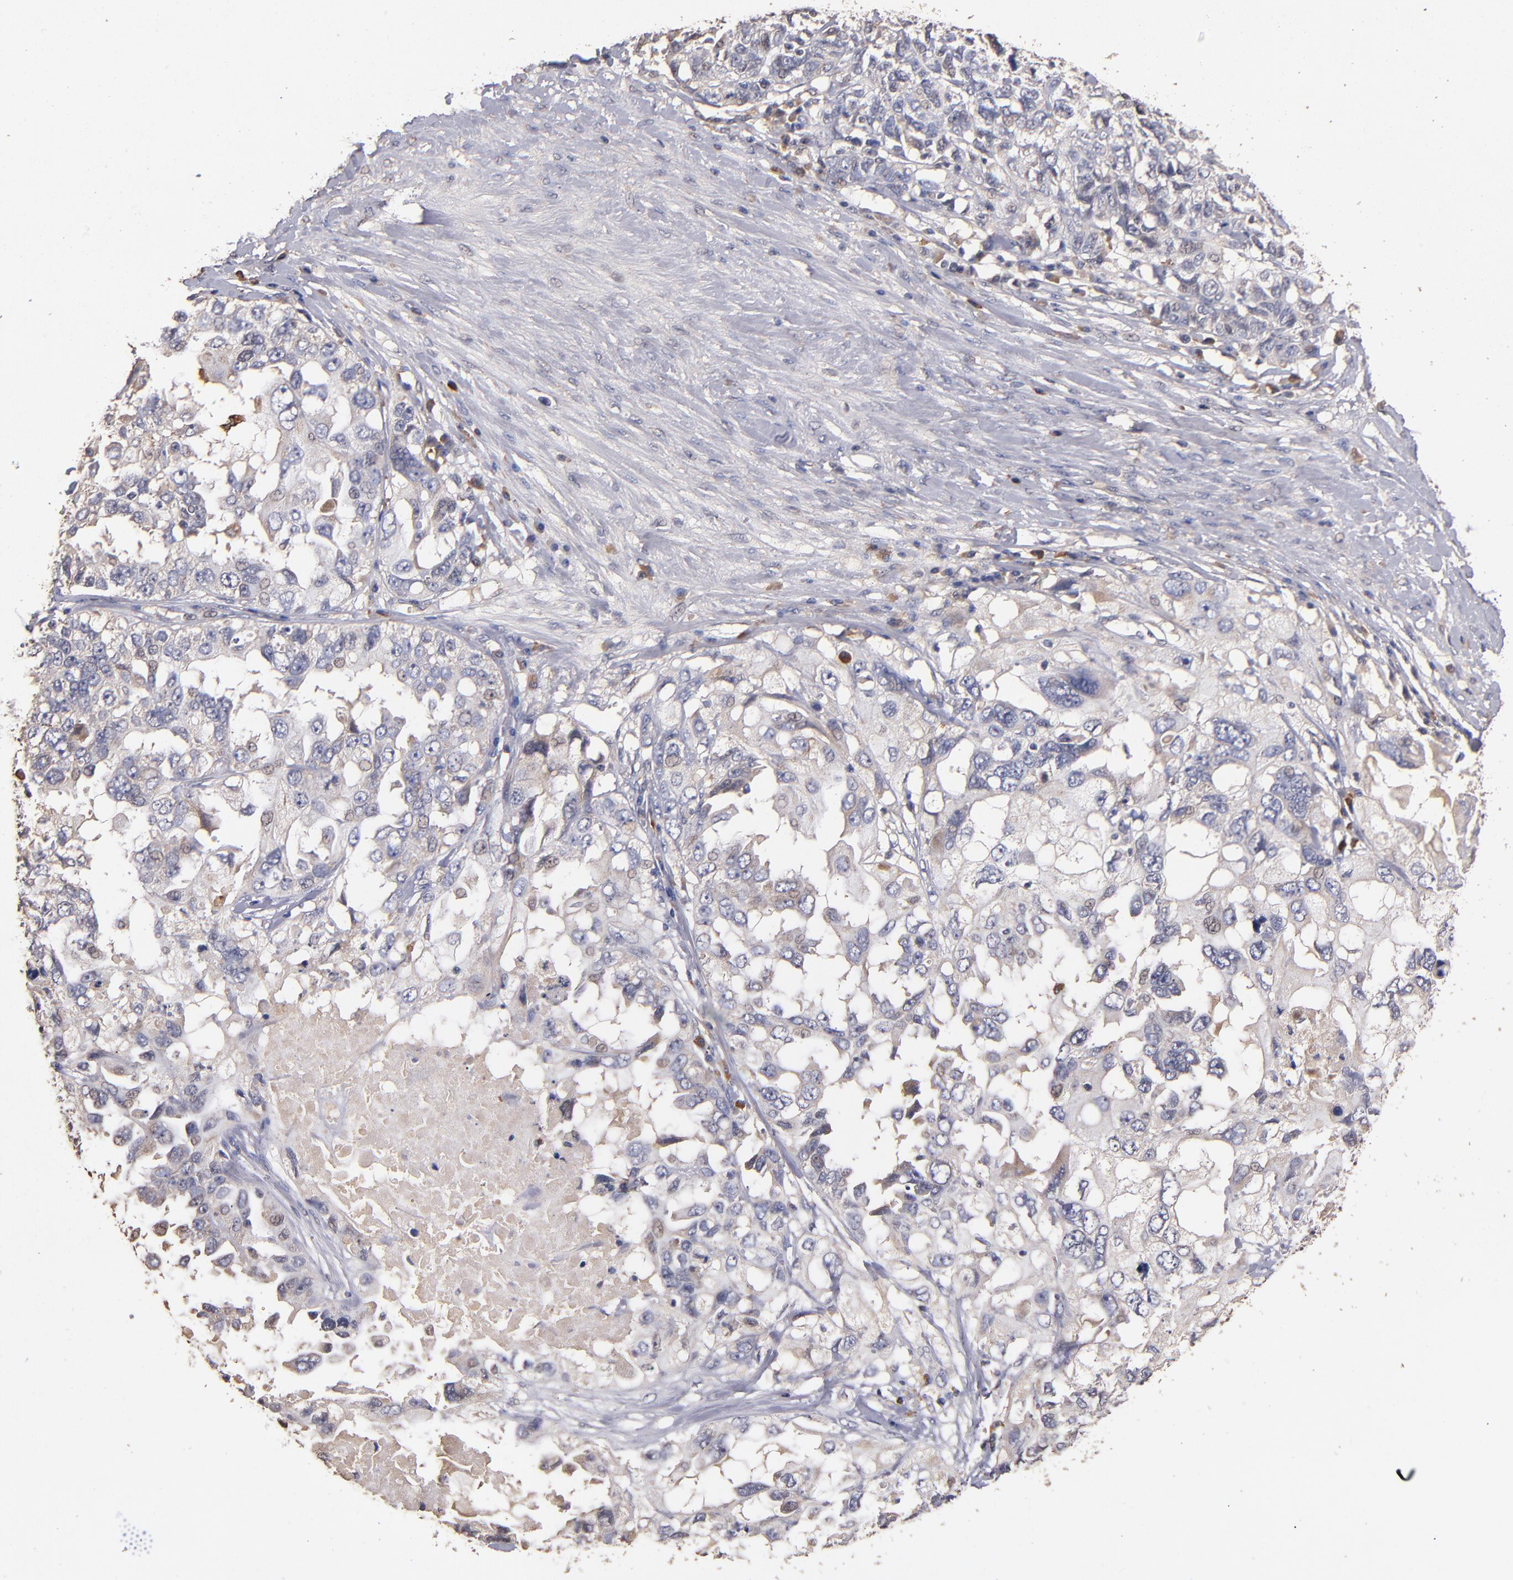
{"staining": {"intensity": "weak", "quantity": "25%-75%", "location": "cytoplasmic/membranous"}, "tissue": "ovarian cancer", "cell_type": "Tumor cells", "image_type": "cancer", "snomed": [{"axis": "morphology", "description": "Cystadenocarcinoma, serous, NOS"}, {"axis": "topography", "description": "Ovary"}], "caption": "Immunohistochemistry image of neoplastic tissue: serous cystadenocarcinoma (ovarian) stained using immunohistochemistry (IHC) exhibits low levels of weak protein expression localized specifically in the cytoplasmic/membranous of tumor cells, appearing as a cytoplasmic/membranous brown color.", "gene": "TTLL12", "patient": {"sex": "female", "age": 82}}